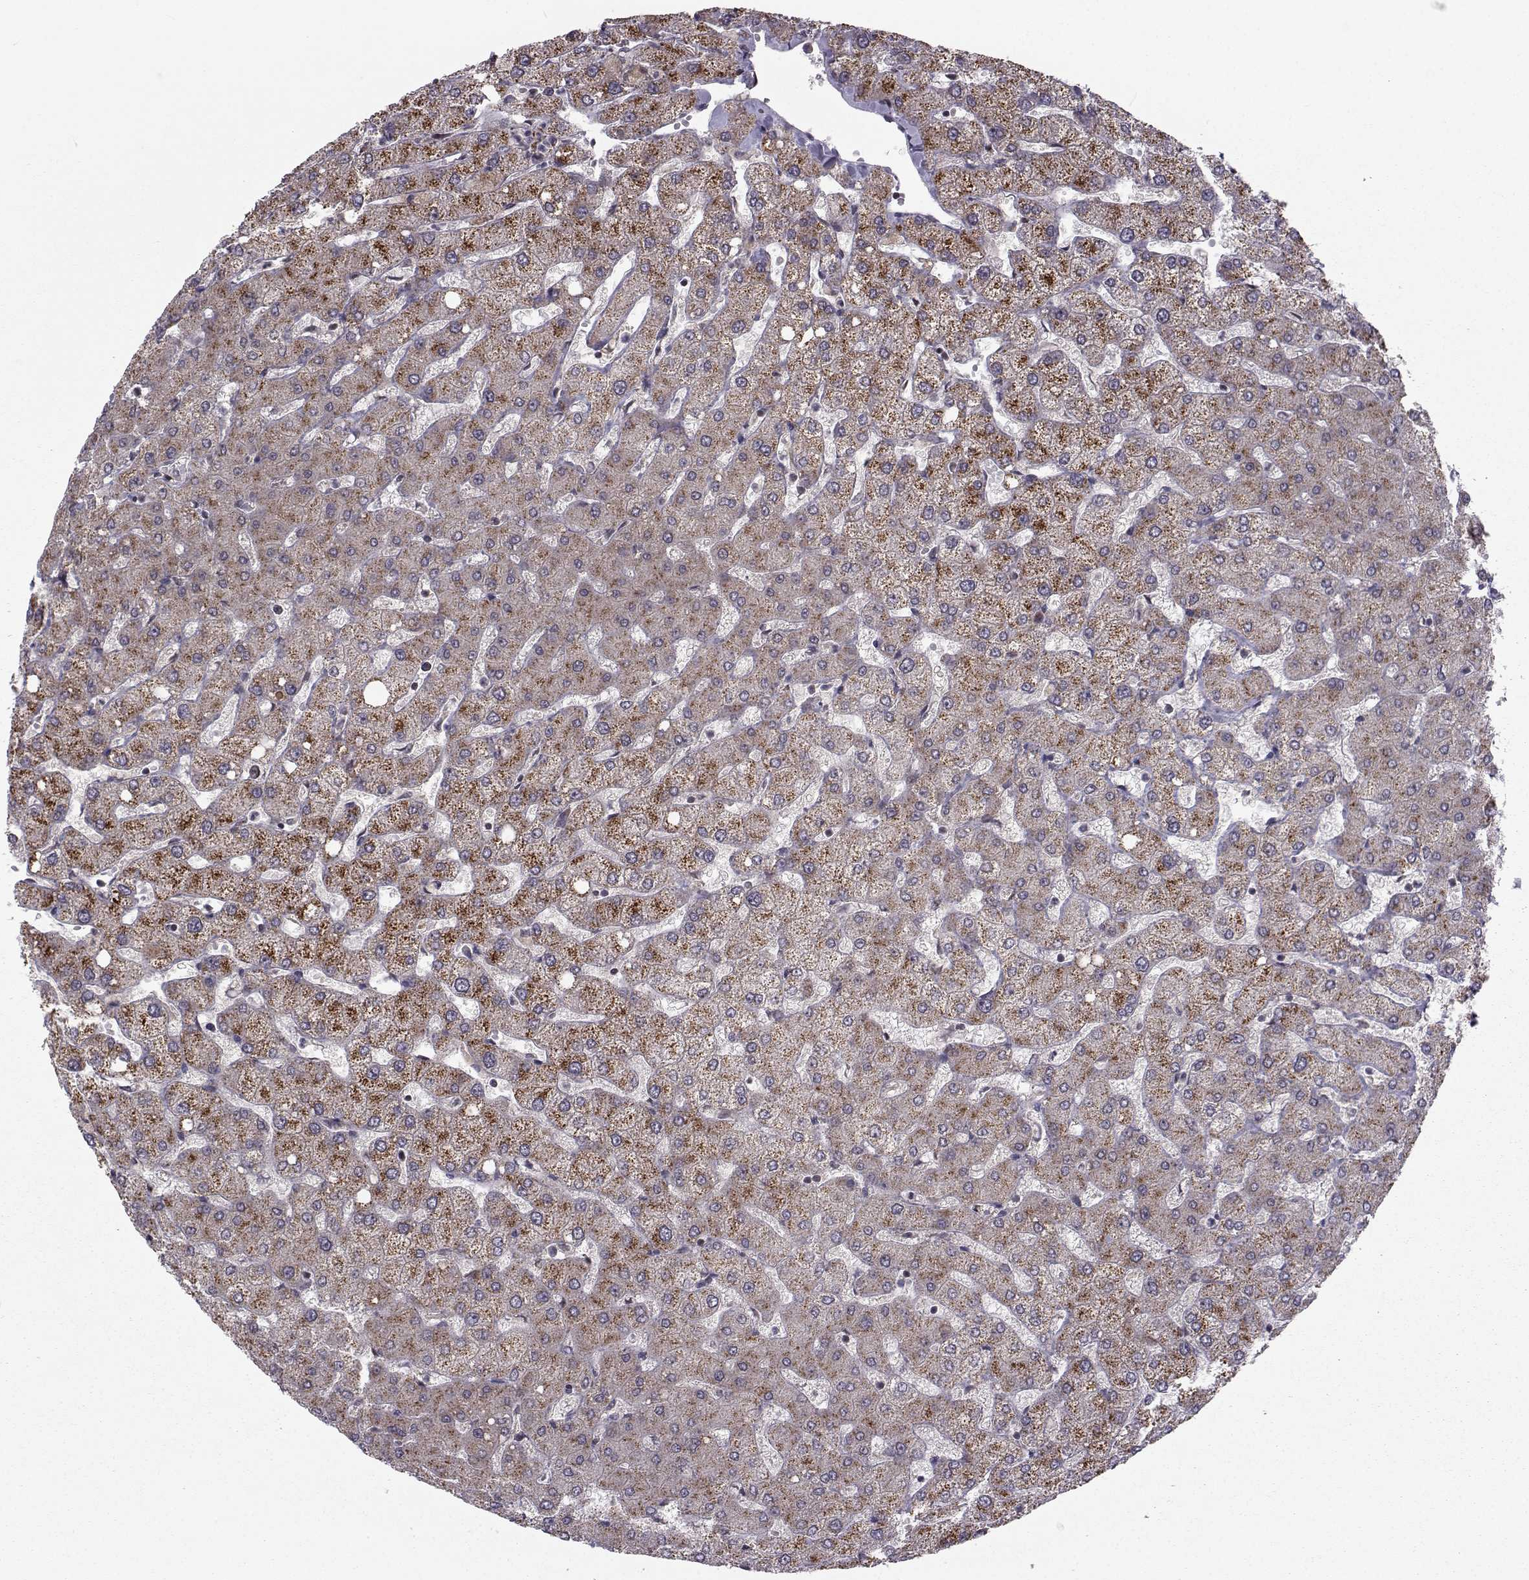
{"staining": {"intensity": "weak", "quantity": "25%-75%", "location": "cytoplasmic/membranous"}, "tissue": "liver", "cell_type": "Cholangiocytes", "image_type": "normal", "snomed": [{"axis": "morphology", "description": "Normal tissue, NOS"}, {"axis": "topography", "description": "Liver"}], "caption": "High-power microscopy captured an IHC histopathology image of unremarkable liver, revealing weak cytoplasmic/membranous expression in approximately 25%-75% of cholangiocytes.", "gene": "PKN2", "patient": {"sex": "female", "age": 54}}